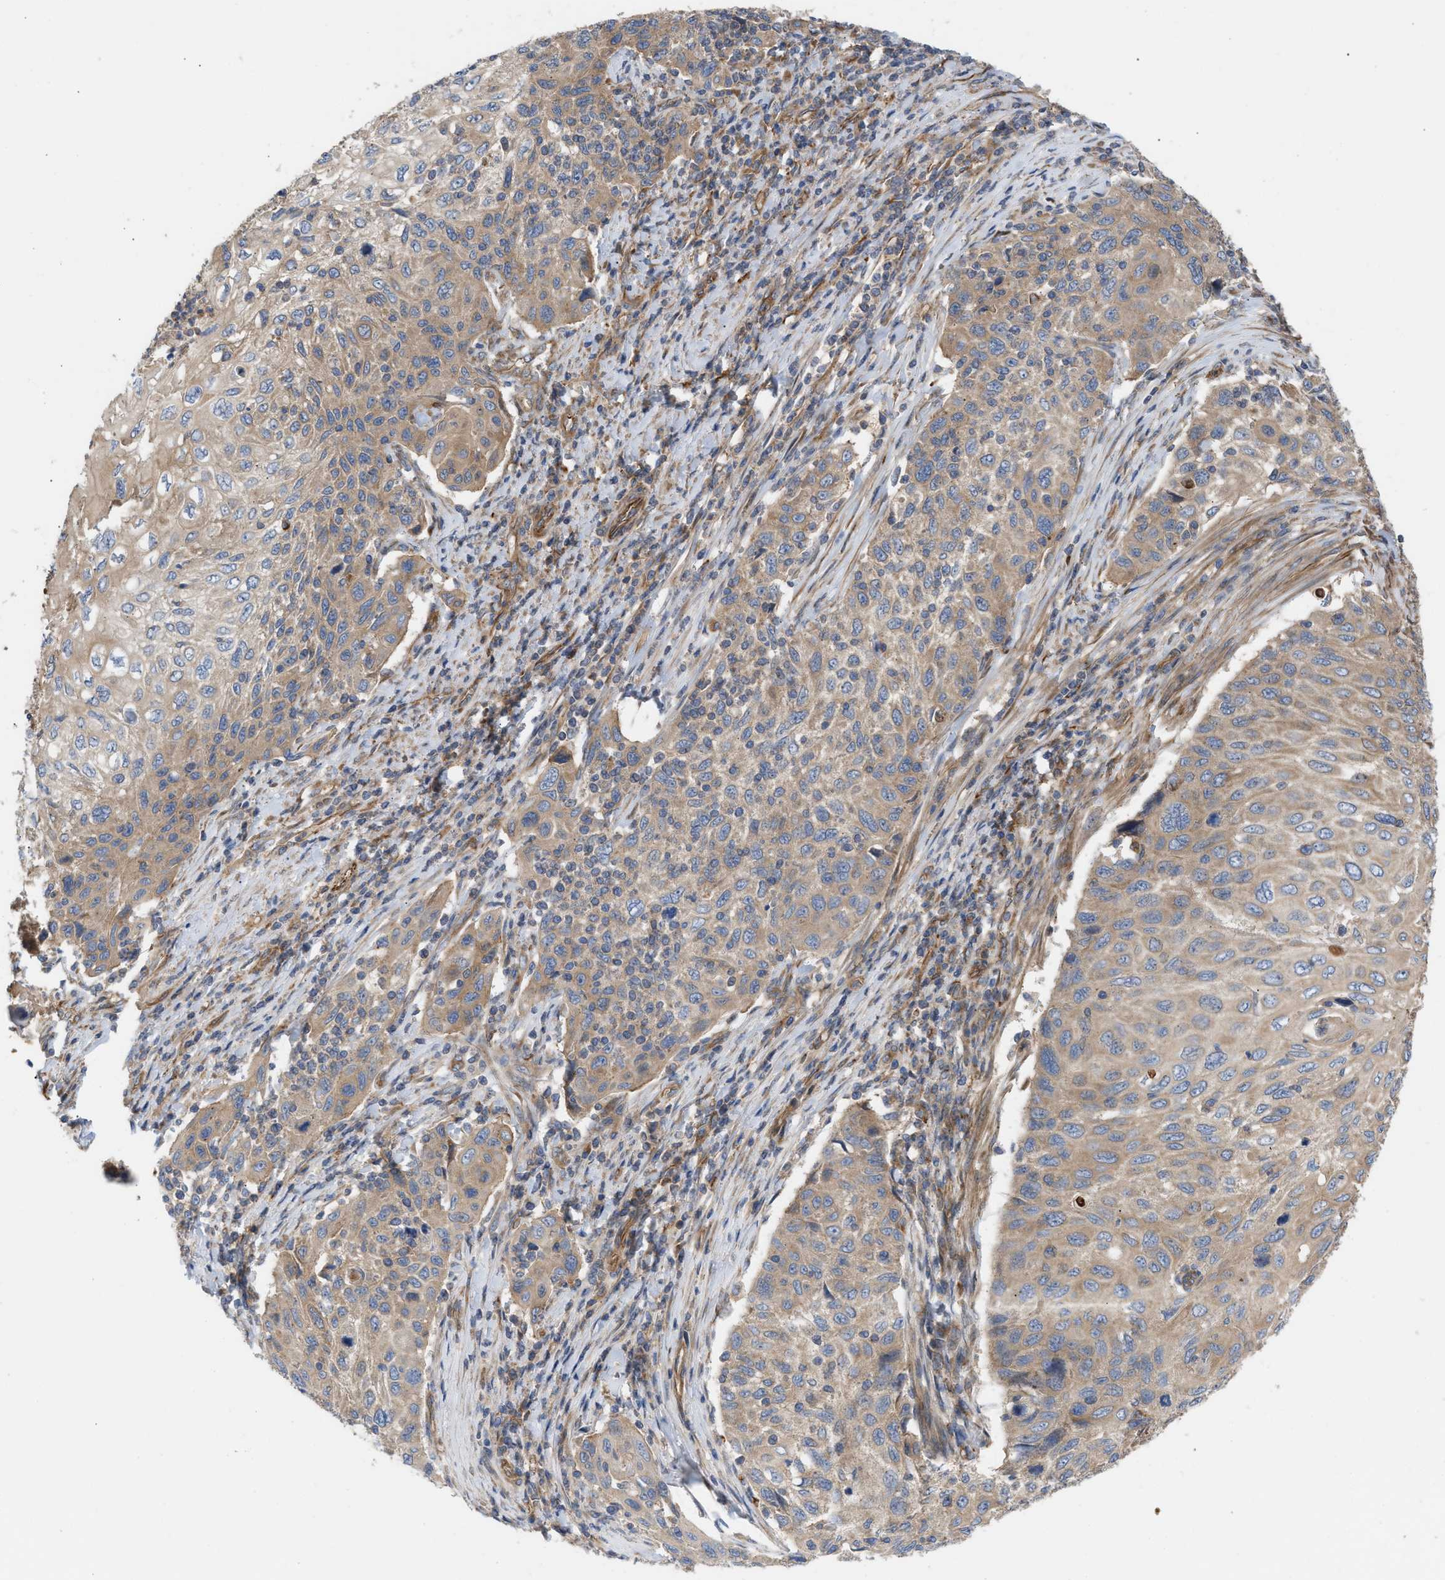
{"staining": {"intensity": "moderate", "quantity": ">75%", "location": "cytoplasmic/membranous"}, "tissue": "cervical cancer", "cell_type": "Tumor cells", "image_type": "cancer", "snomed": [{"axis": "morphology", "description": "Squamous cell carcinoma, NOS"}, {"axis": "topography", "description": "Cervix"}], "caption": "Cervical squamous cell carcinoma tissue exhibits moderate cytoplasmic/membranous staining in approximately >75% of tumor cells (Stains: DAB in brown, nuclei in blue, Microscopy: brightfield microscopy at high magnification).", "gene": "EPS15L1", "patient": {"sex": "female", "age": 70}}